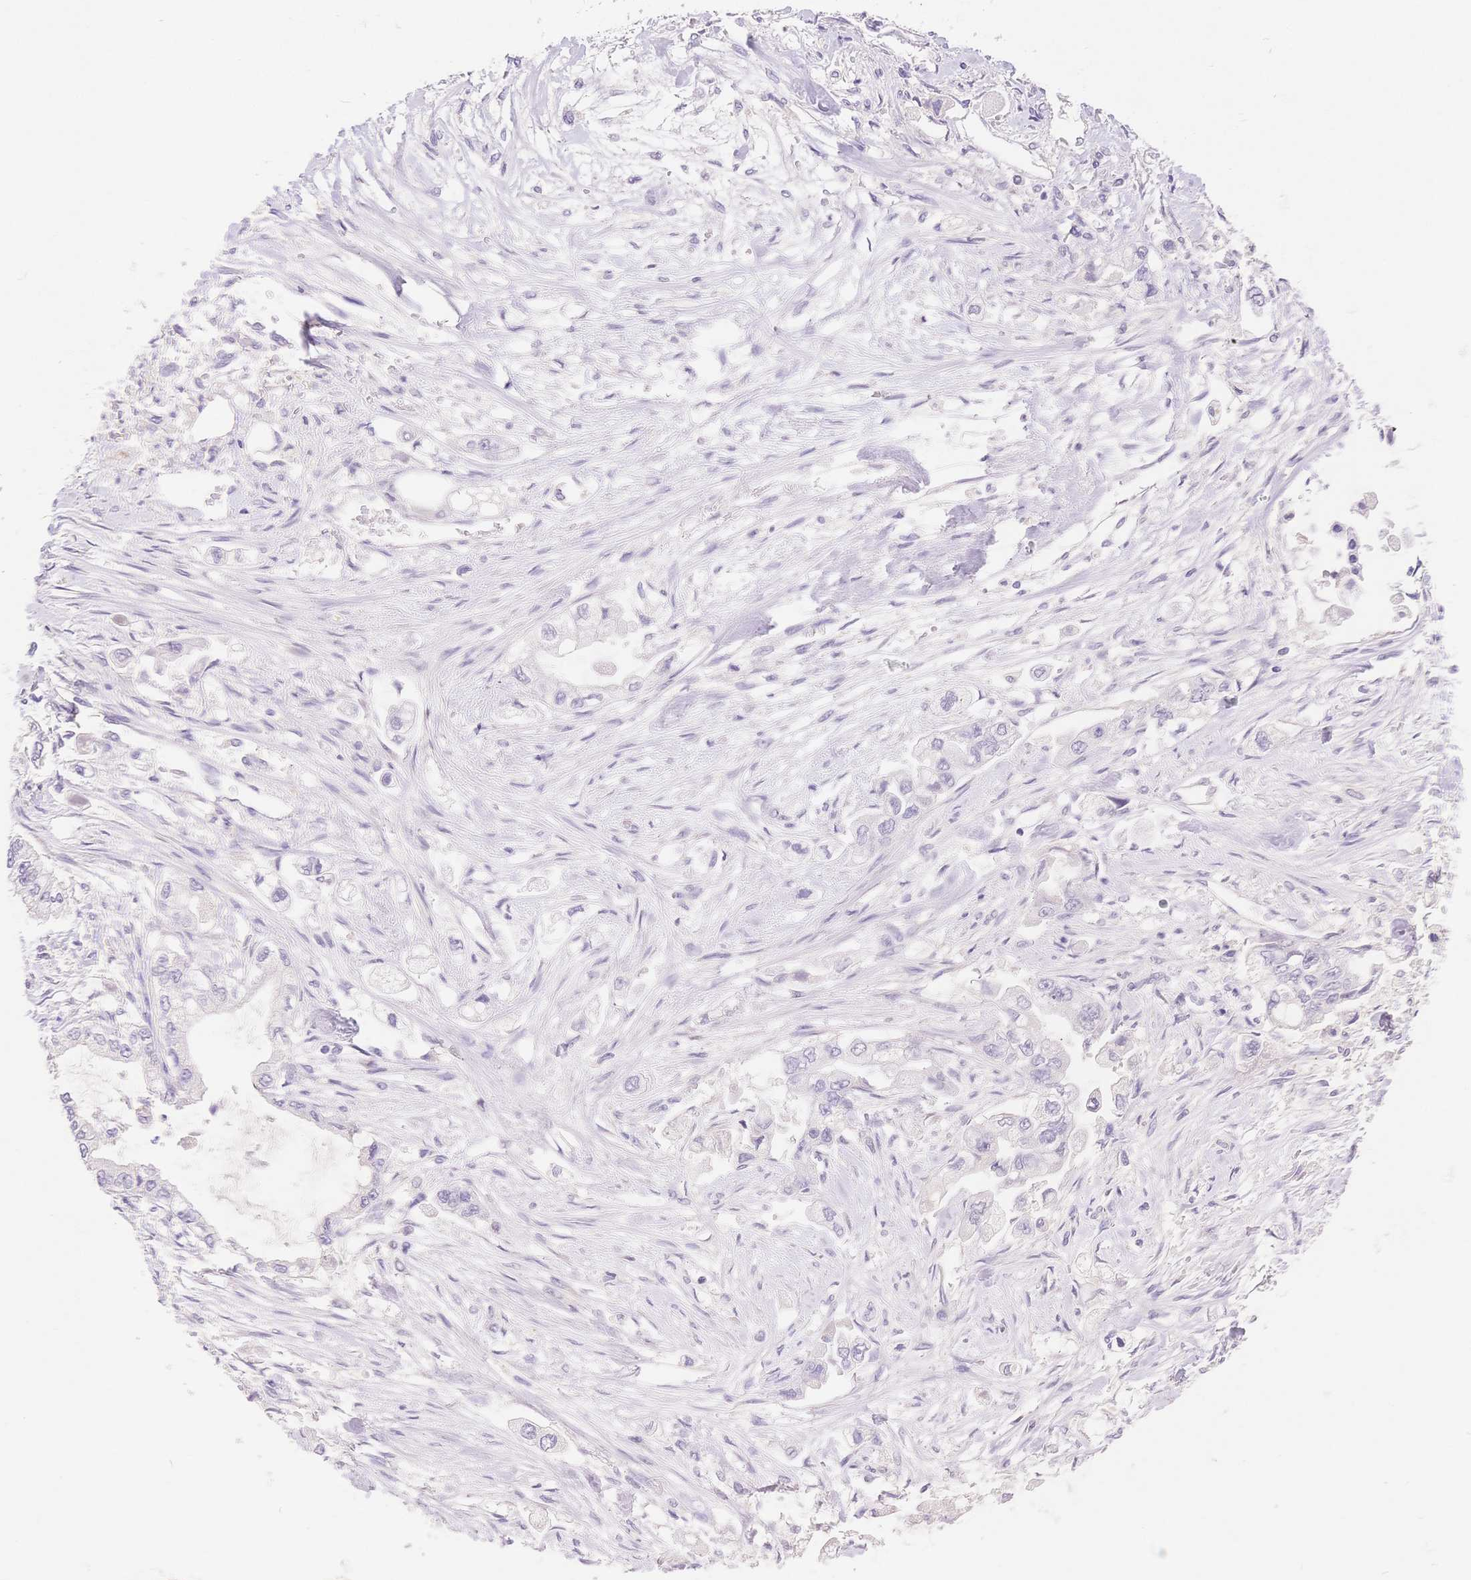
{"staining": {"intensity": "negative", "quantity": "none", "location": "none"}, "tissue": "stomach cancer", "cell_type": "Tumor cells", "image_type": "cancer", "snomed": [{"axis": "morphology", "description": "Adenocarcinoma, NOS"}, {"axis": "topography", "description": "Stomach"}], "caption": "DAB (3,3'-diaminobenzidine) immunohistochemical staining of stomach cancer demonstrates no significant staining in tumor cells.", "gene": "MYOM1", "patient": {"sex": "male", "age": 62}}